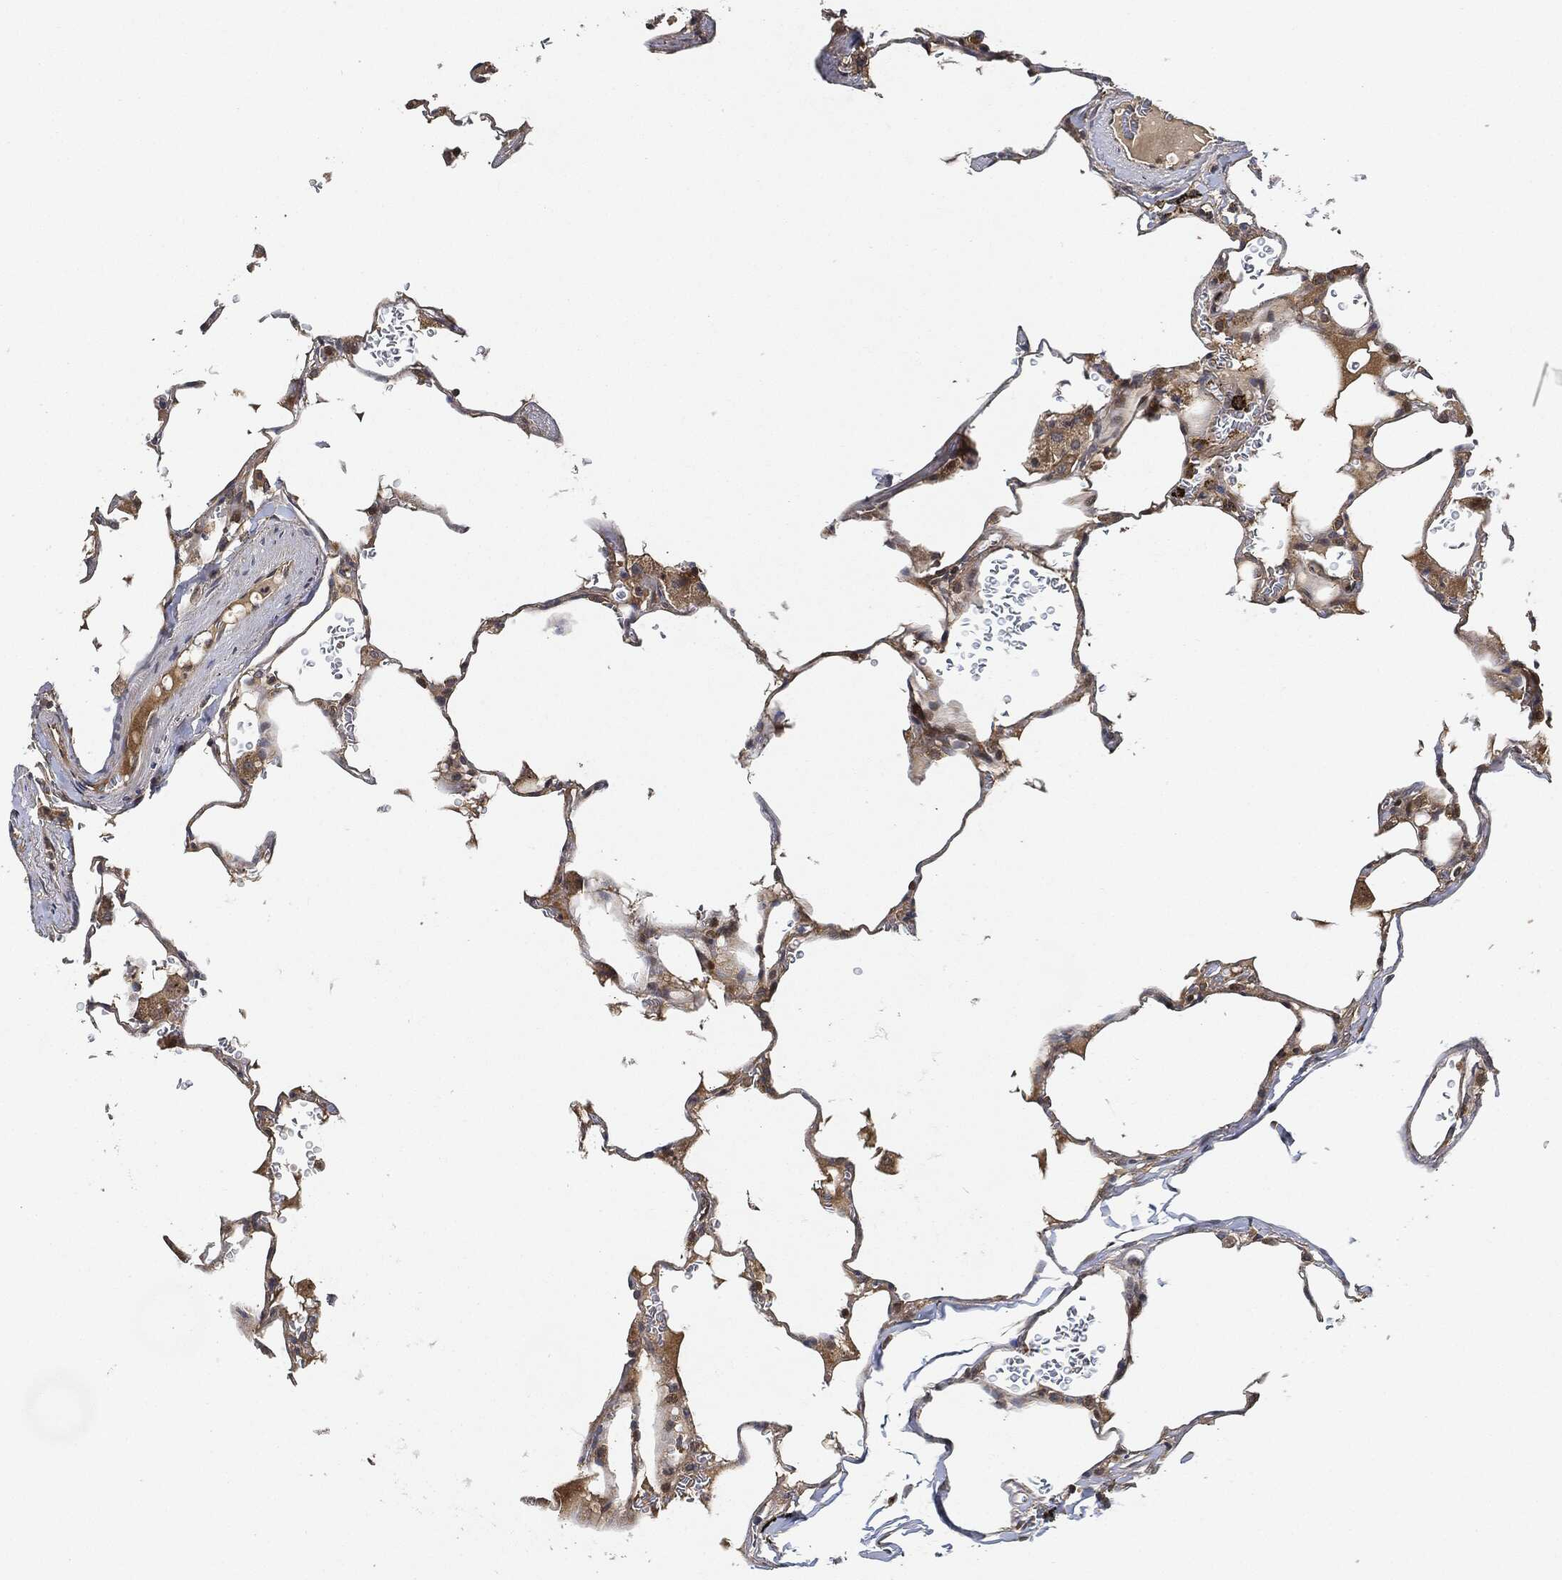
{"staining": {"intensity": "negative", "quantity": "none", "location": "none"}, "tissue": "lung", "cell_type": "Alveolar cells", "image_type": "normal", "snomed": [{"axis": "morphology", "description": "Normal tissue, NOS"}, {"axis": "morphology", "description": "Adenocarcinoma, metastatic, NOS"}, {"axis": "topography", "description": "Lung"}], "caption": "This is an immunohistochemistry (IHC) image of normal human lung. There is no positivity in alveolar cells.", "gene": "MLST8", "patient": {"sex": "male", "age": 45}}